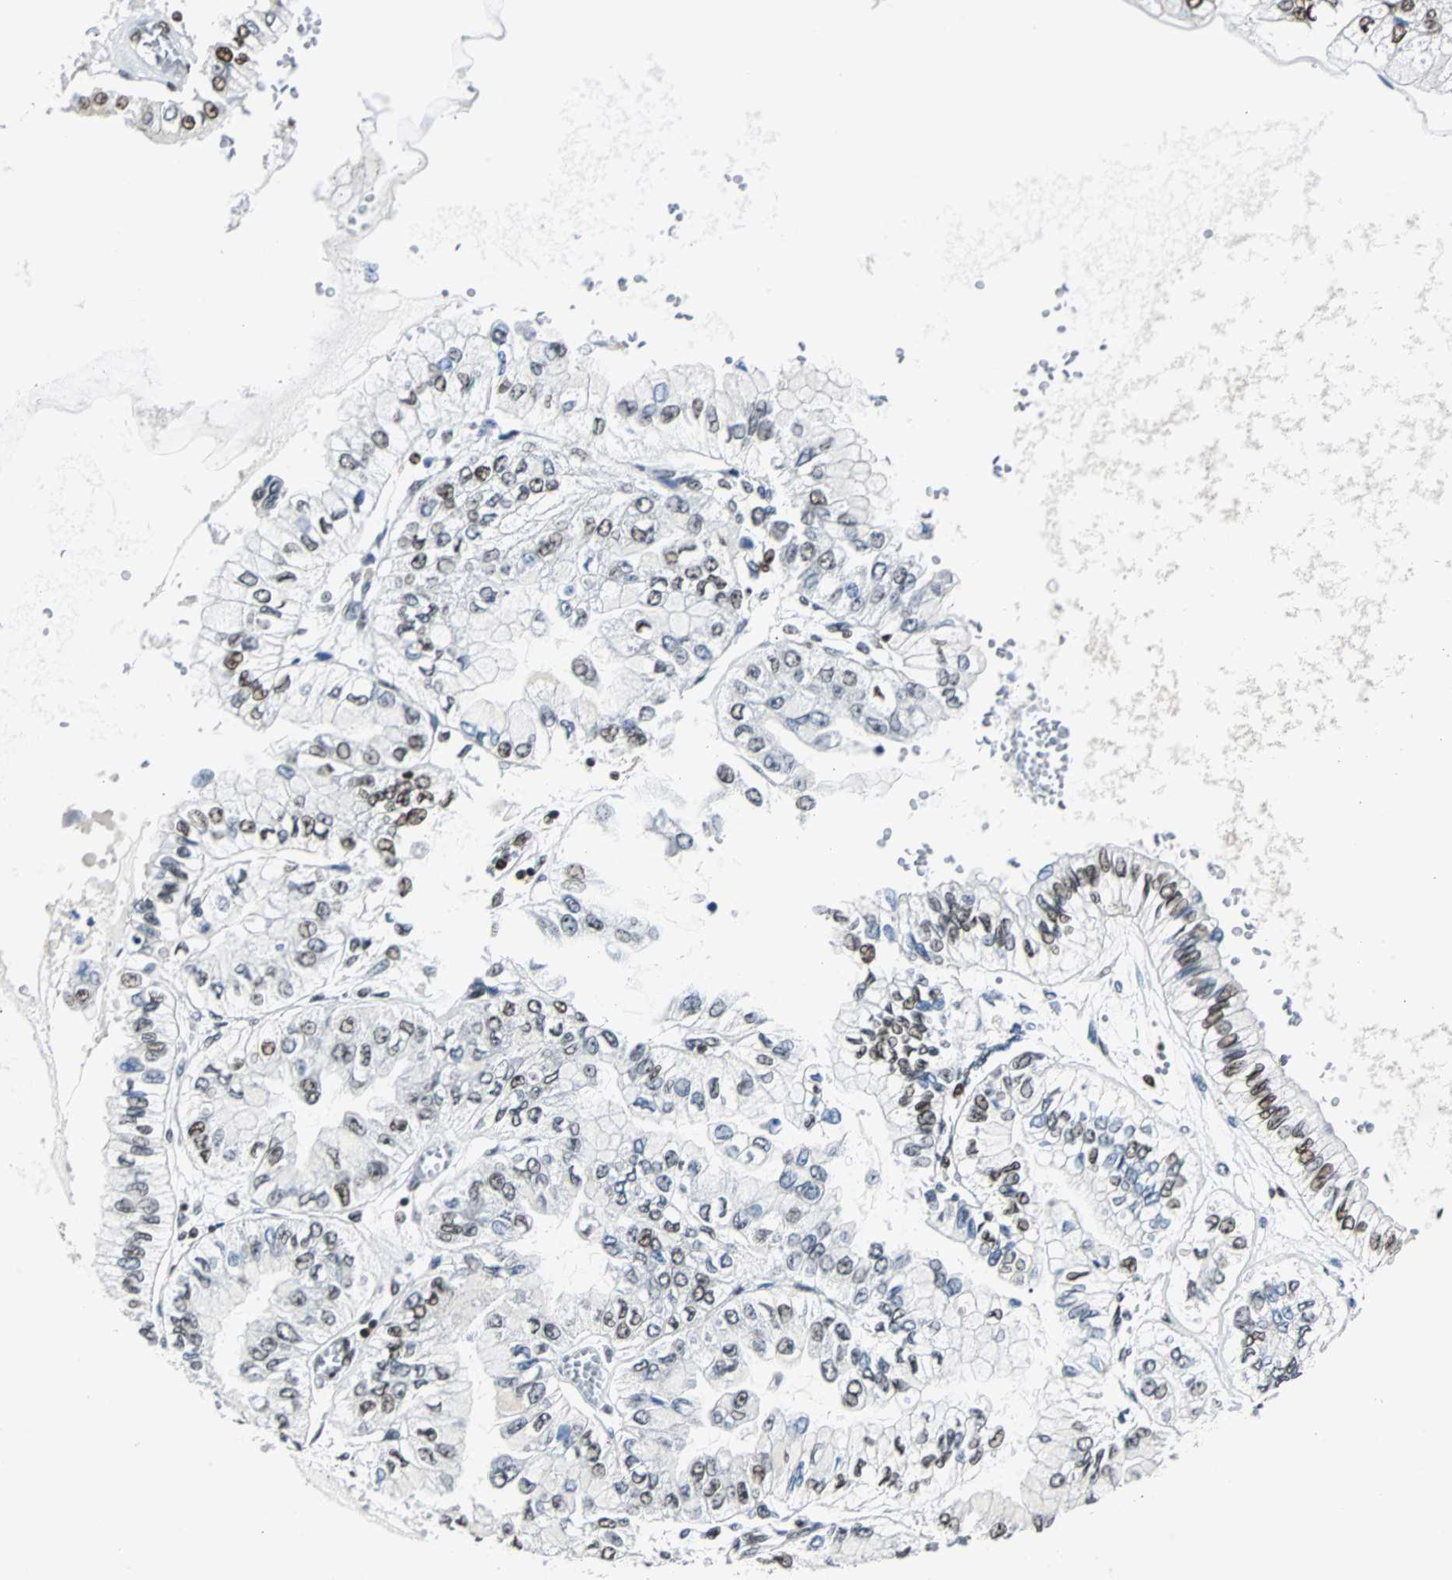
{"staining": {"intensity": "moderate", "quantity": "25%-75%", "location": "nuclear"}, "tissue": "liver cancer", "cell_type": "Tumor cells", "image_type": "cancer", "snomed": [{"axis": "morphology", "description": "Cholangiocarcinoma"}, {"axis": "topography", "description": "Liver"}], "caption": "Protein expression analysis of cholangiocarcinoma (liver) reveals moderate nuclear staining in about 25%-75% of tumor cells. (IHC, brightfield microscopy, high magnification).", "gene": "XRCC4", "patient": {"sex": "female", "age": 79}}